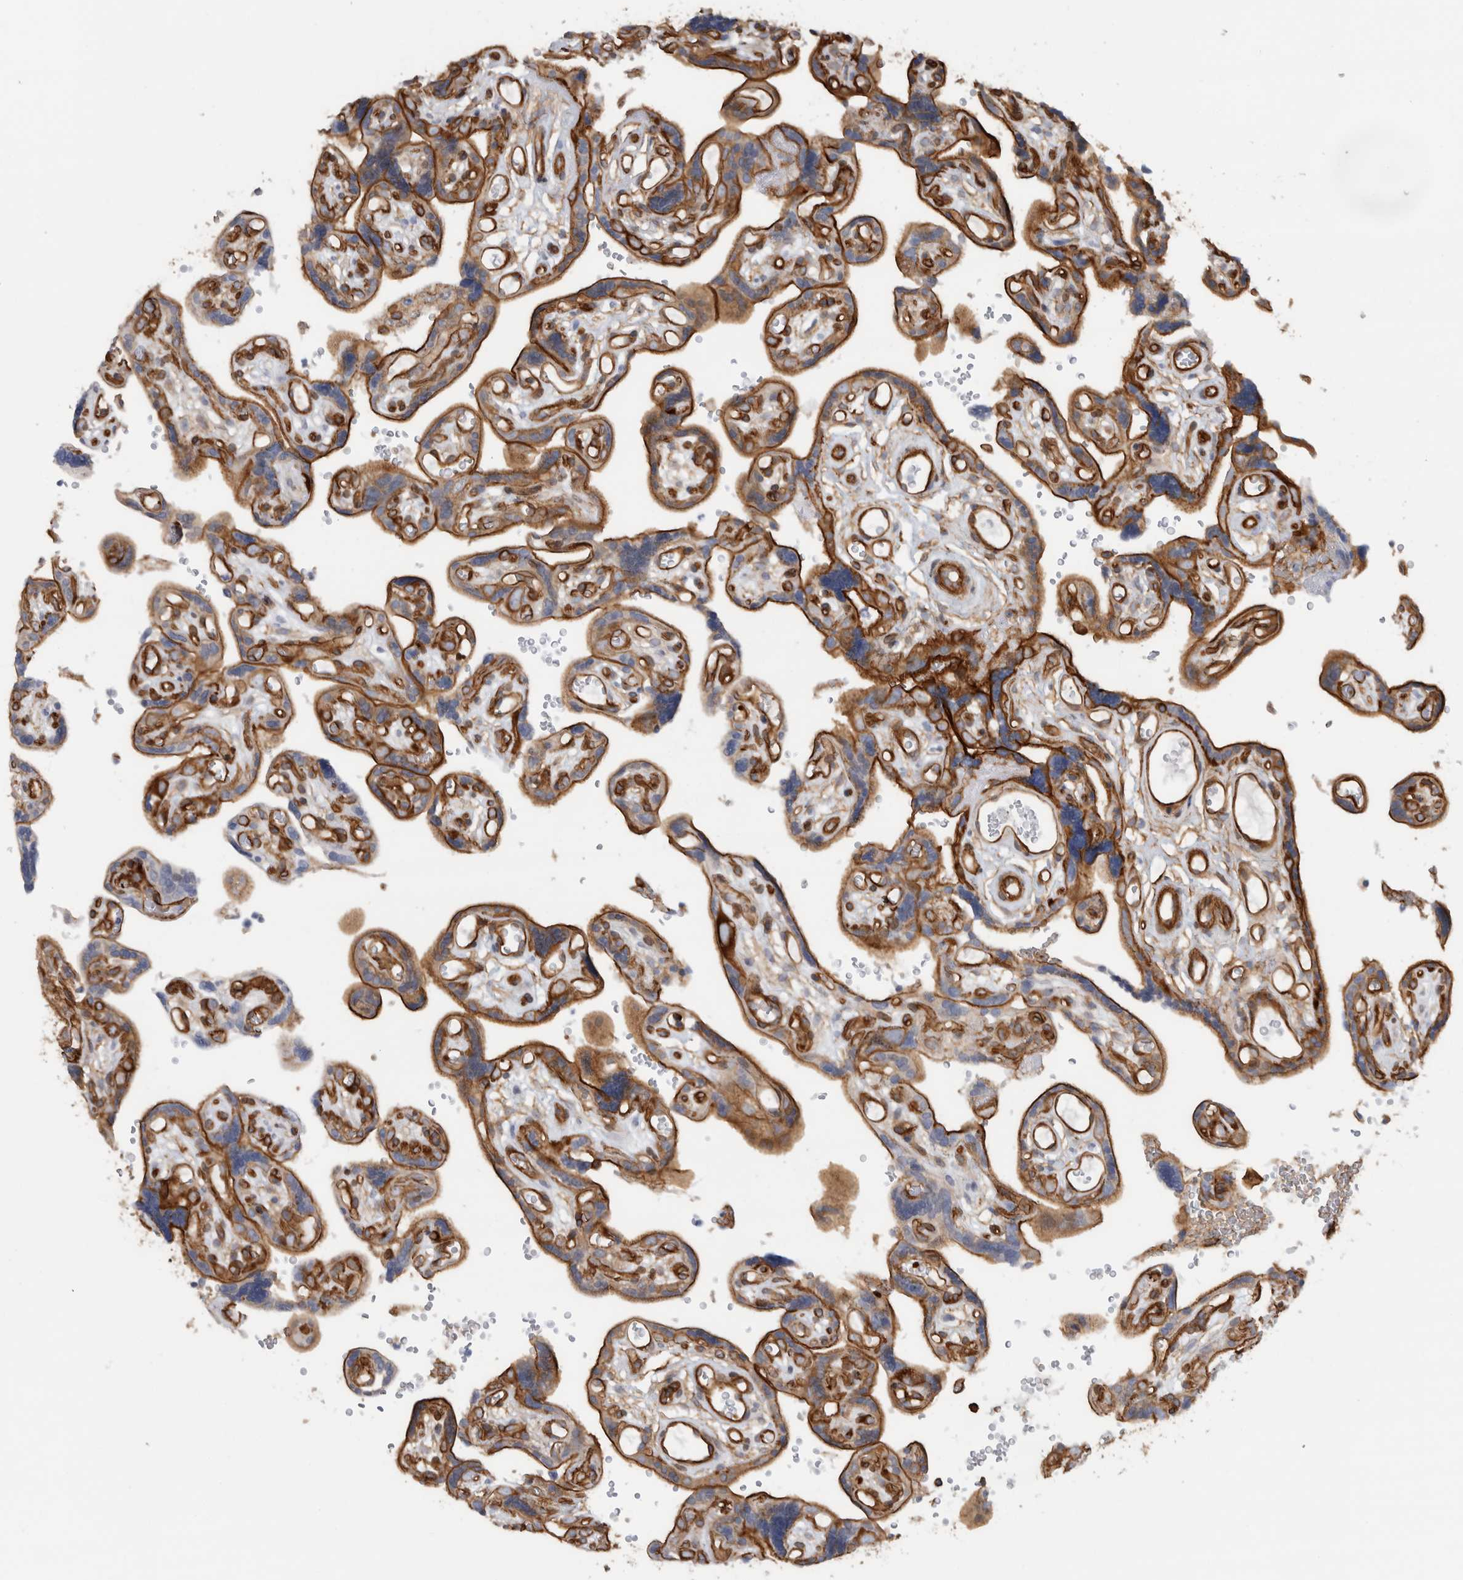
{"staining": {"intensity": "strong", "quantity": ">75%", "location": "cytoplasmic/membranous"}, "tissue": "placenta", "cell_type": "Decidual cells", "image_type": "normal", "snomed": [{"axis": "morphology", "description": "Normal tissue, NOS"}, {"axis": "topography", "description": "Placenta"}], "caption": "Placenta stained with immunohistochemistry shows strong cytoplasmic/membranous expression in approximately >75% of decidual cells.", "gene": "AHNAK", "patient": {"sex": "female", "age": 30}}